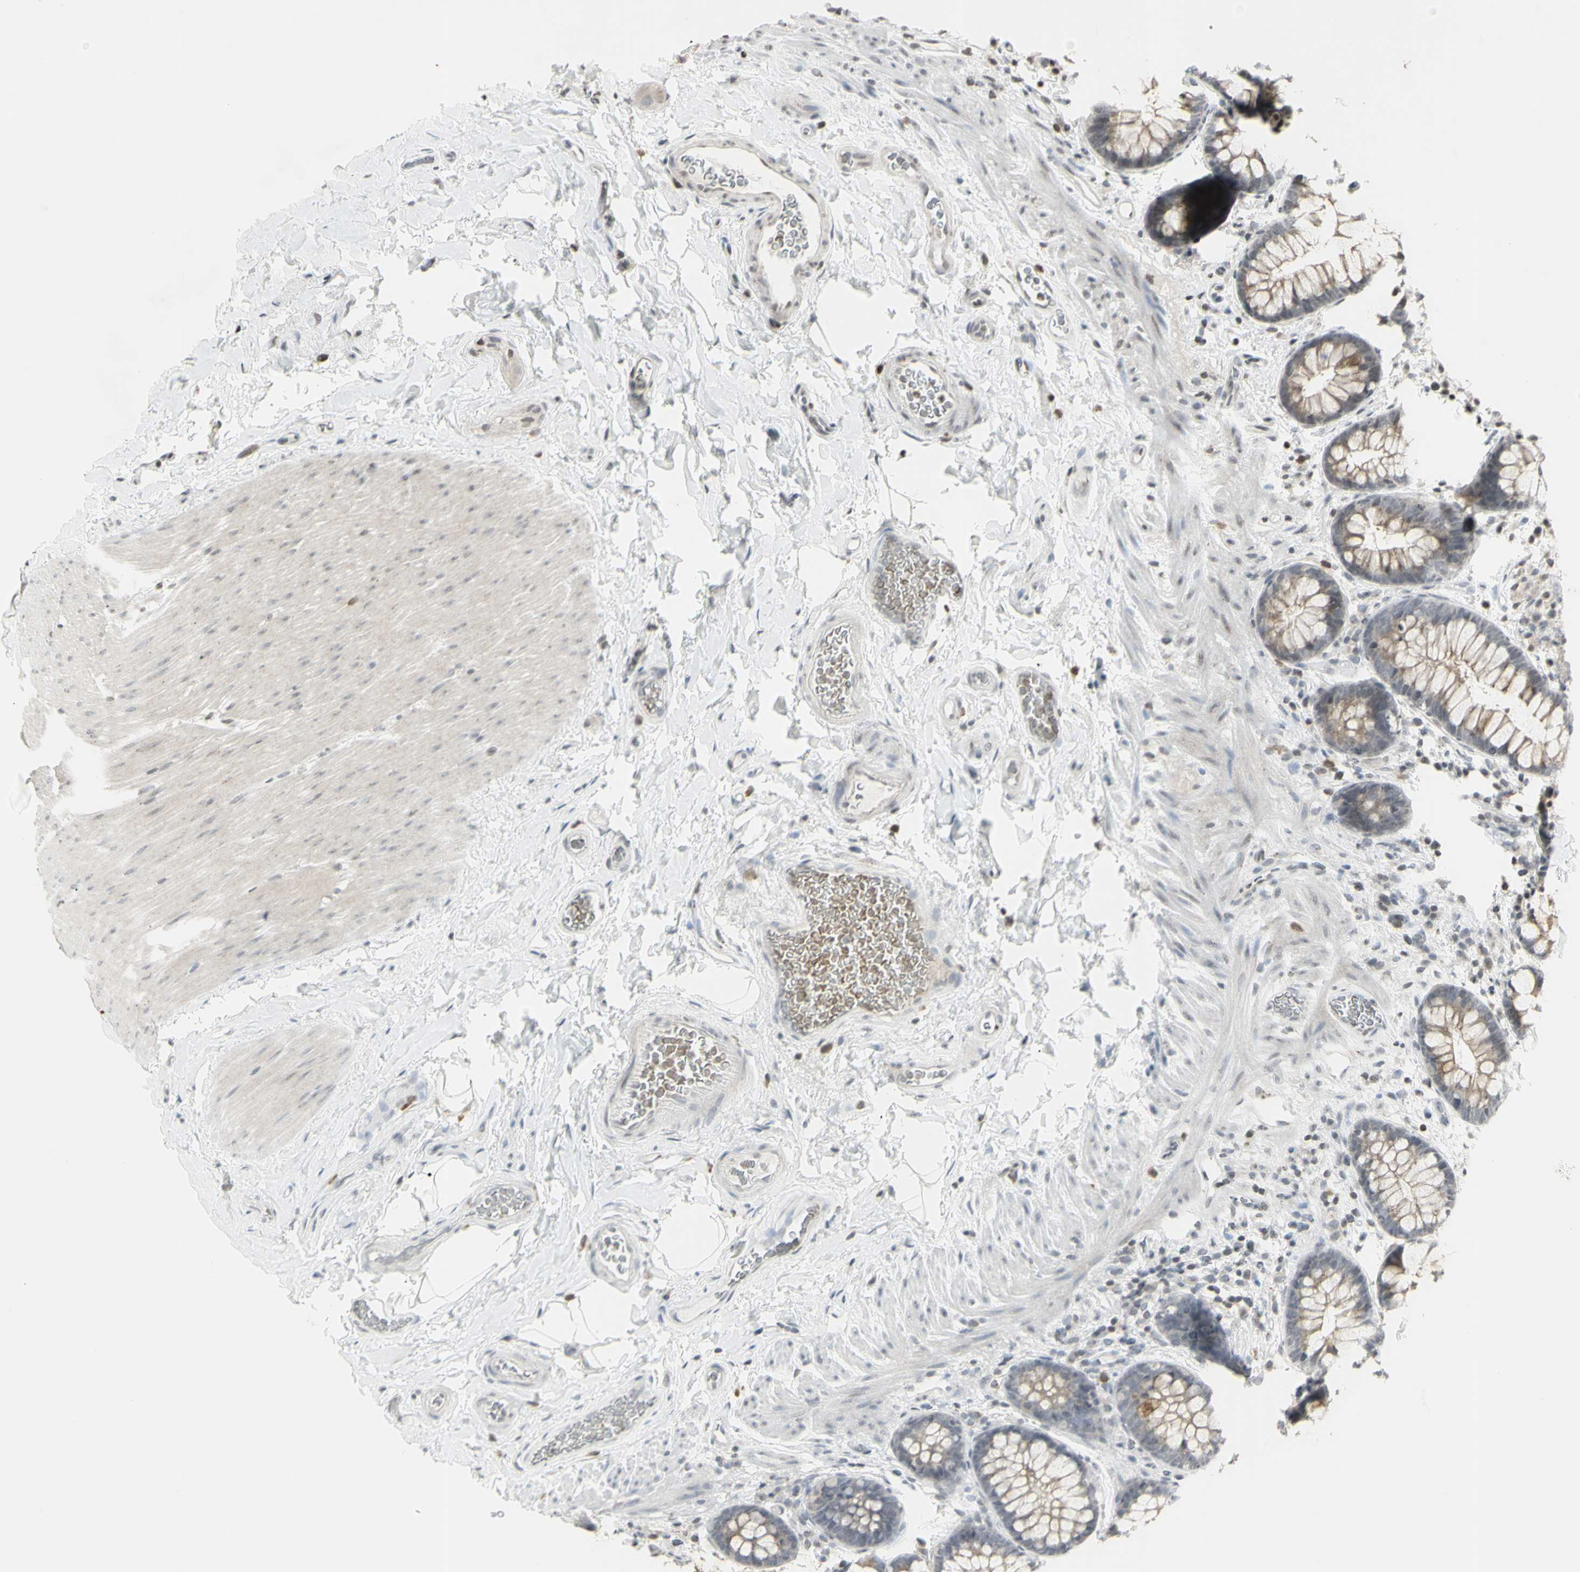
{"staining": {"intensity": "negative", "quantity": "none", "location": "none"}, "tissue": "colon", "cell_type": "Endothelial cells", "image_type": "normal", "snomed": [{"axis": "morphology", "description": "Normal tissue, NOS"}, {"axis": "topography", "description": "Colon"}], "caption": "Endothelial cells are negative for brown protein staining in benign colon. The staining is performed using DAB (3,3'-diaminobenzidine) brown chromogen with nuclei counter-stained in using hematoxylin.", "gene": "MUC5AC", "patient": {"sex": "female", "age": 80}}